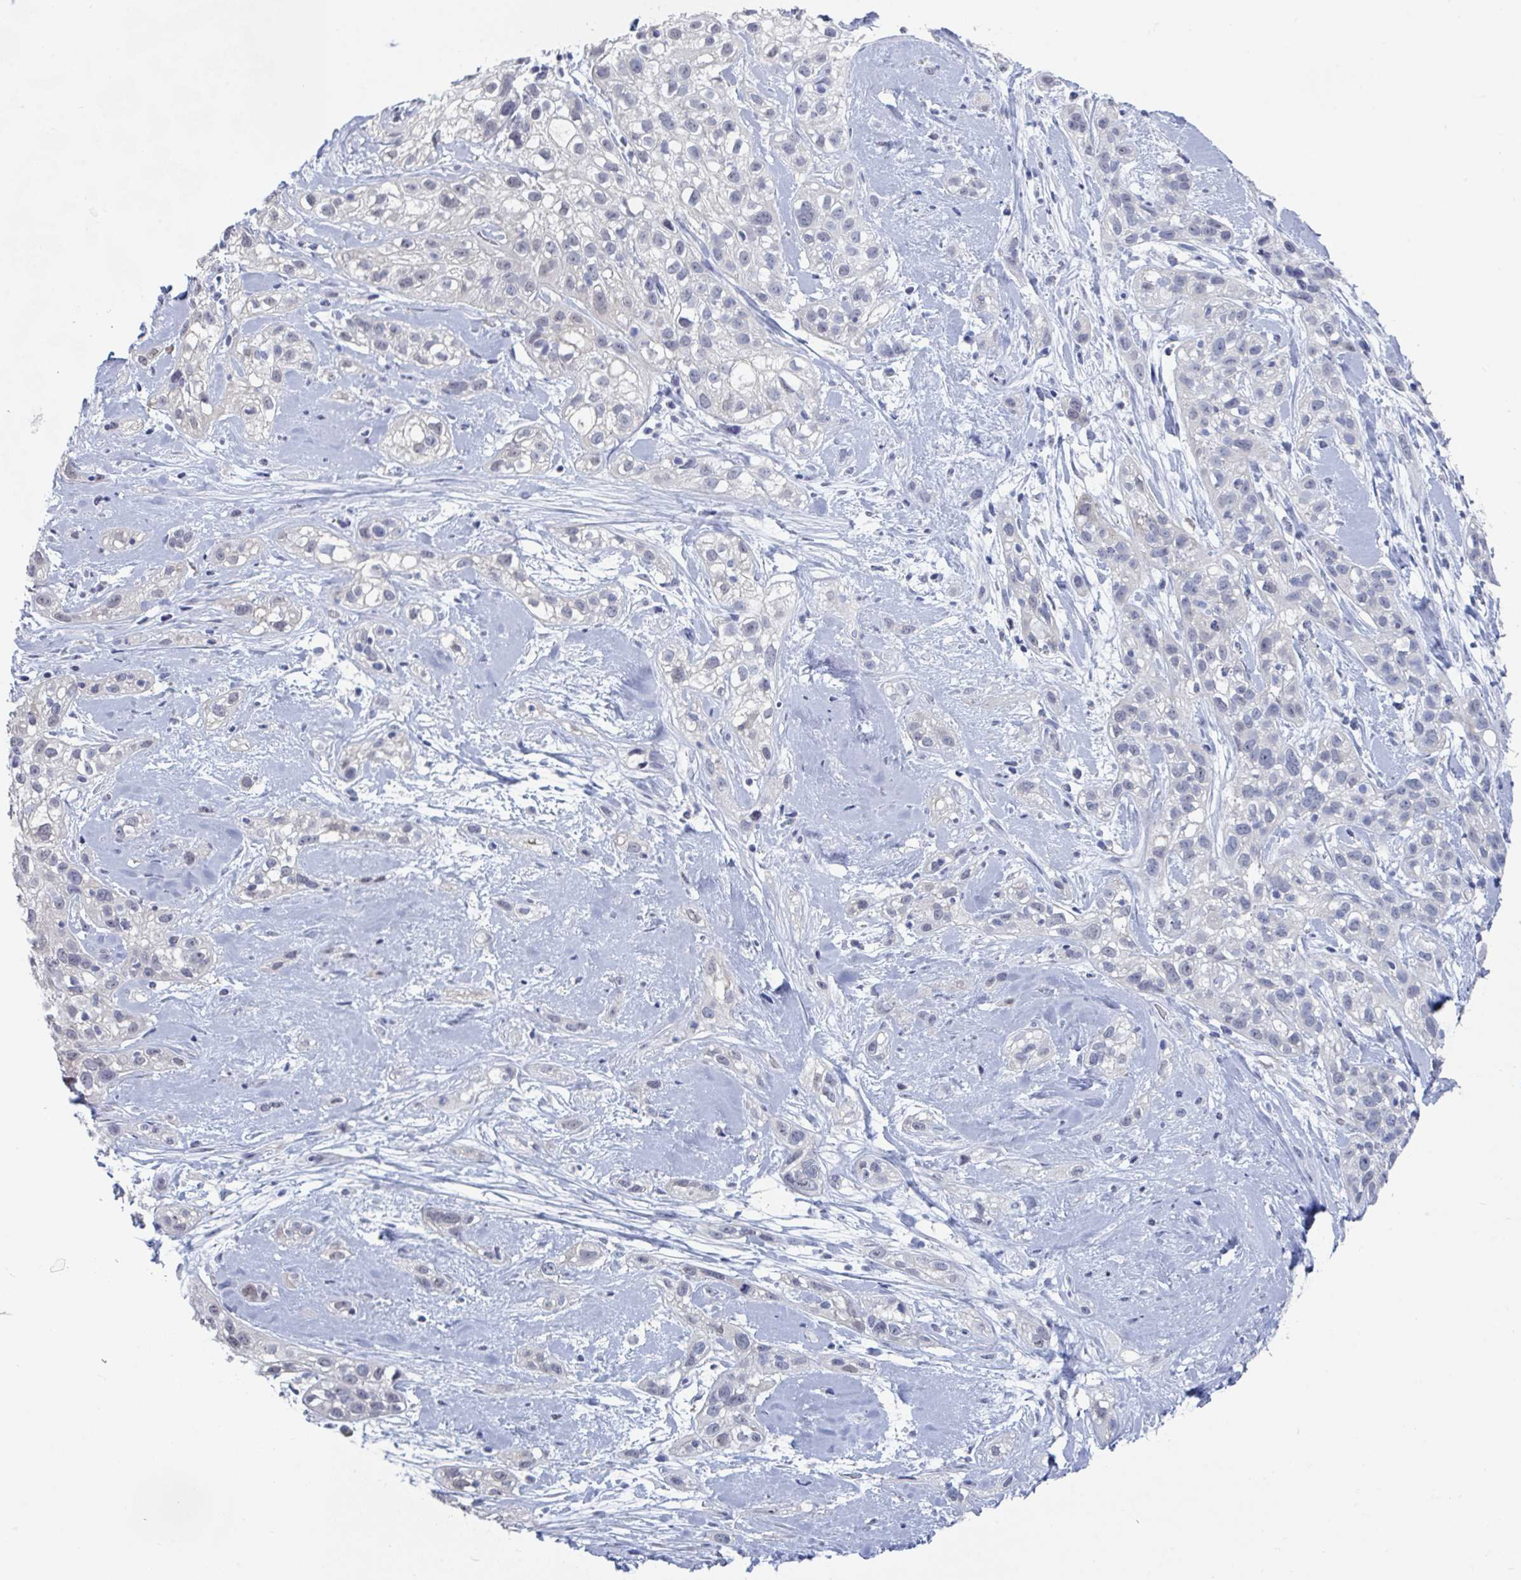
{"staining": {"intensity": "negative", "quantity": "none", "location": "none"}, "tissue": "skin cancer", "cell_type": "Tumor cells", "image_type": "cancer", "snomed": [{"axis": "morphology", "description": "Squamous cell carcinoma, NOS"}, {"axis": "topography", "description": "Skin"}], "caption": "This image is of skin squamous cell carcinoma stained with immunohistochemistry to label a protein in brown with the nuclei are counter-stained blue. There is no staining in tumor cells. Brightfield microscopy of immunohistochemistry (IHC) stained with DAB (brown) and hematoxylin (blue), captured at high magnification.", "gene": "FOXA1", "patient": {"sex": "male", "age": 82}}